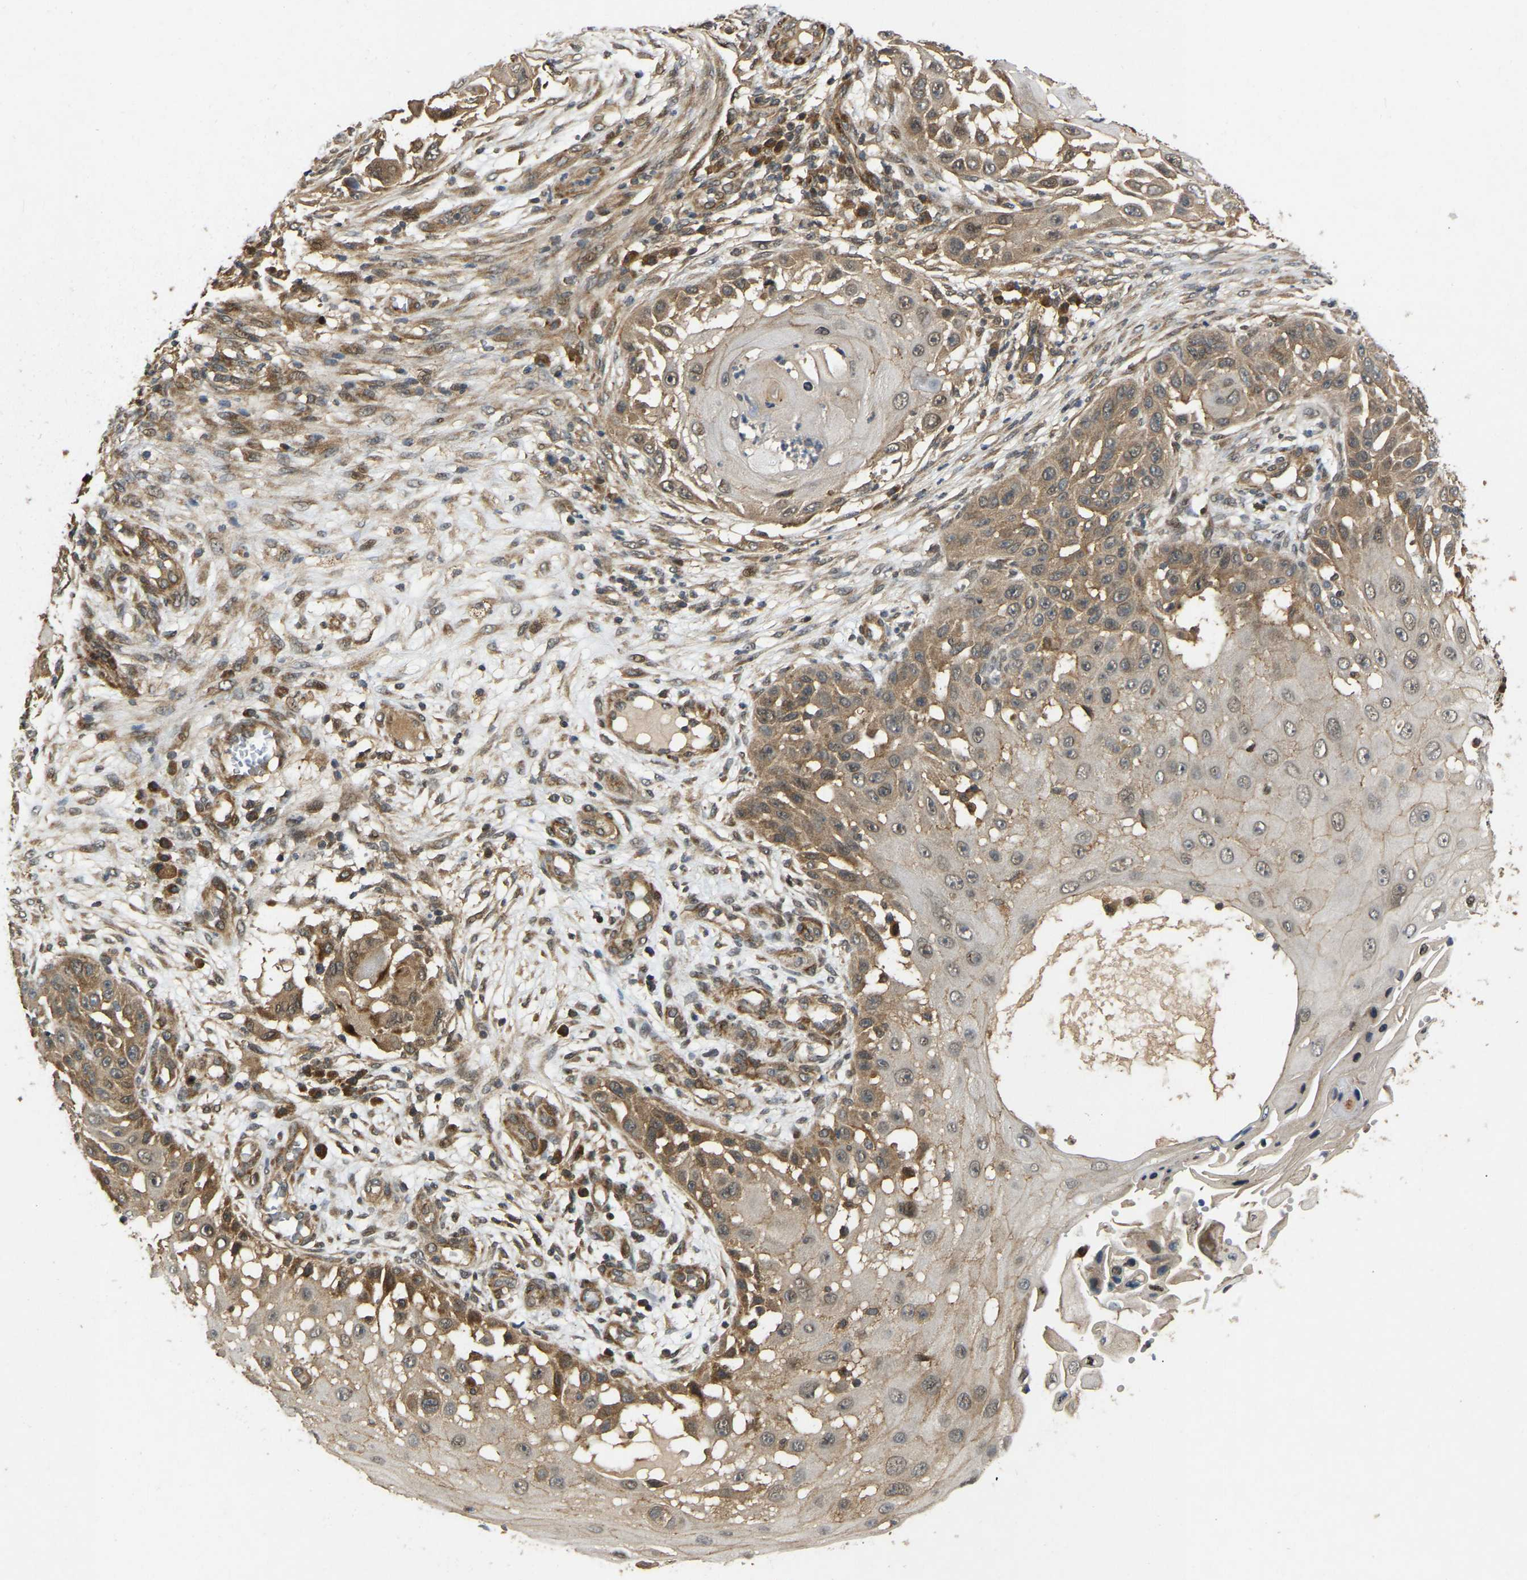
{"staining": {"intensity": "moderate", "quantity": ">75%", "location": "cytoplasmic/membranous,nuclear"}, "tissue": "skin cancer", "cell_type": "Tumor cells", "image_type": "cancer", "snomed": [{"axis": "morphology", "description": "Squamous cell carcinoma, NOS"}, {"axis": "topography", "description": "Skin"}], "caption": "Immunohistochemistry (IHC) micrograph of neoplastic tissue: human skin squamous cell carcinoma stained using immunohistochemistry exhibits medium levels of moderate protein expression localized specifically in the cytoplasmic/membranous and nuclear of tumor cells, appearing as a cytoplasmic/membranous and nuclear brown color.", "gene": "KIAA1549", "patient": {"sex": "female", "age": 44}}